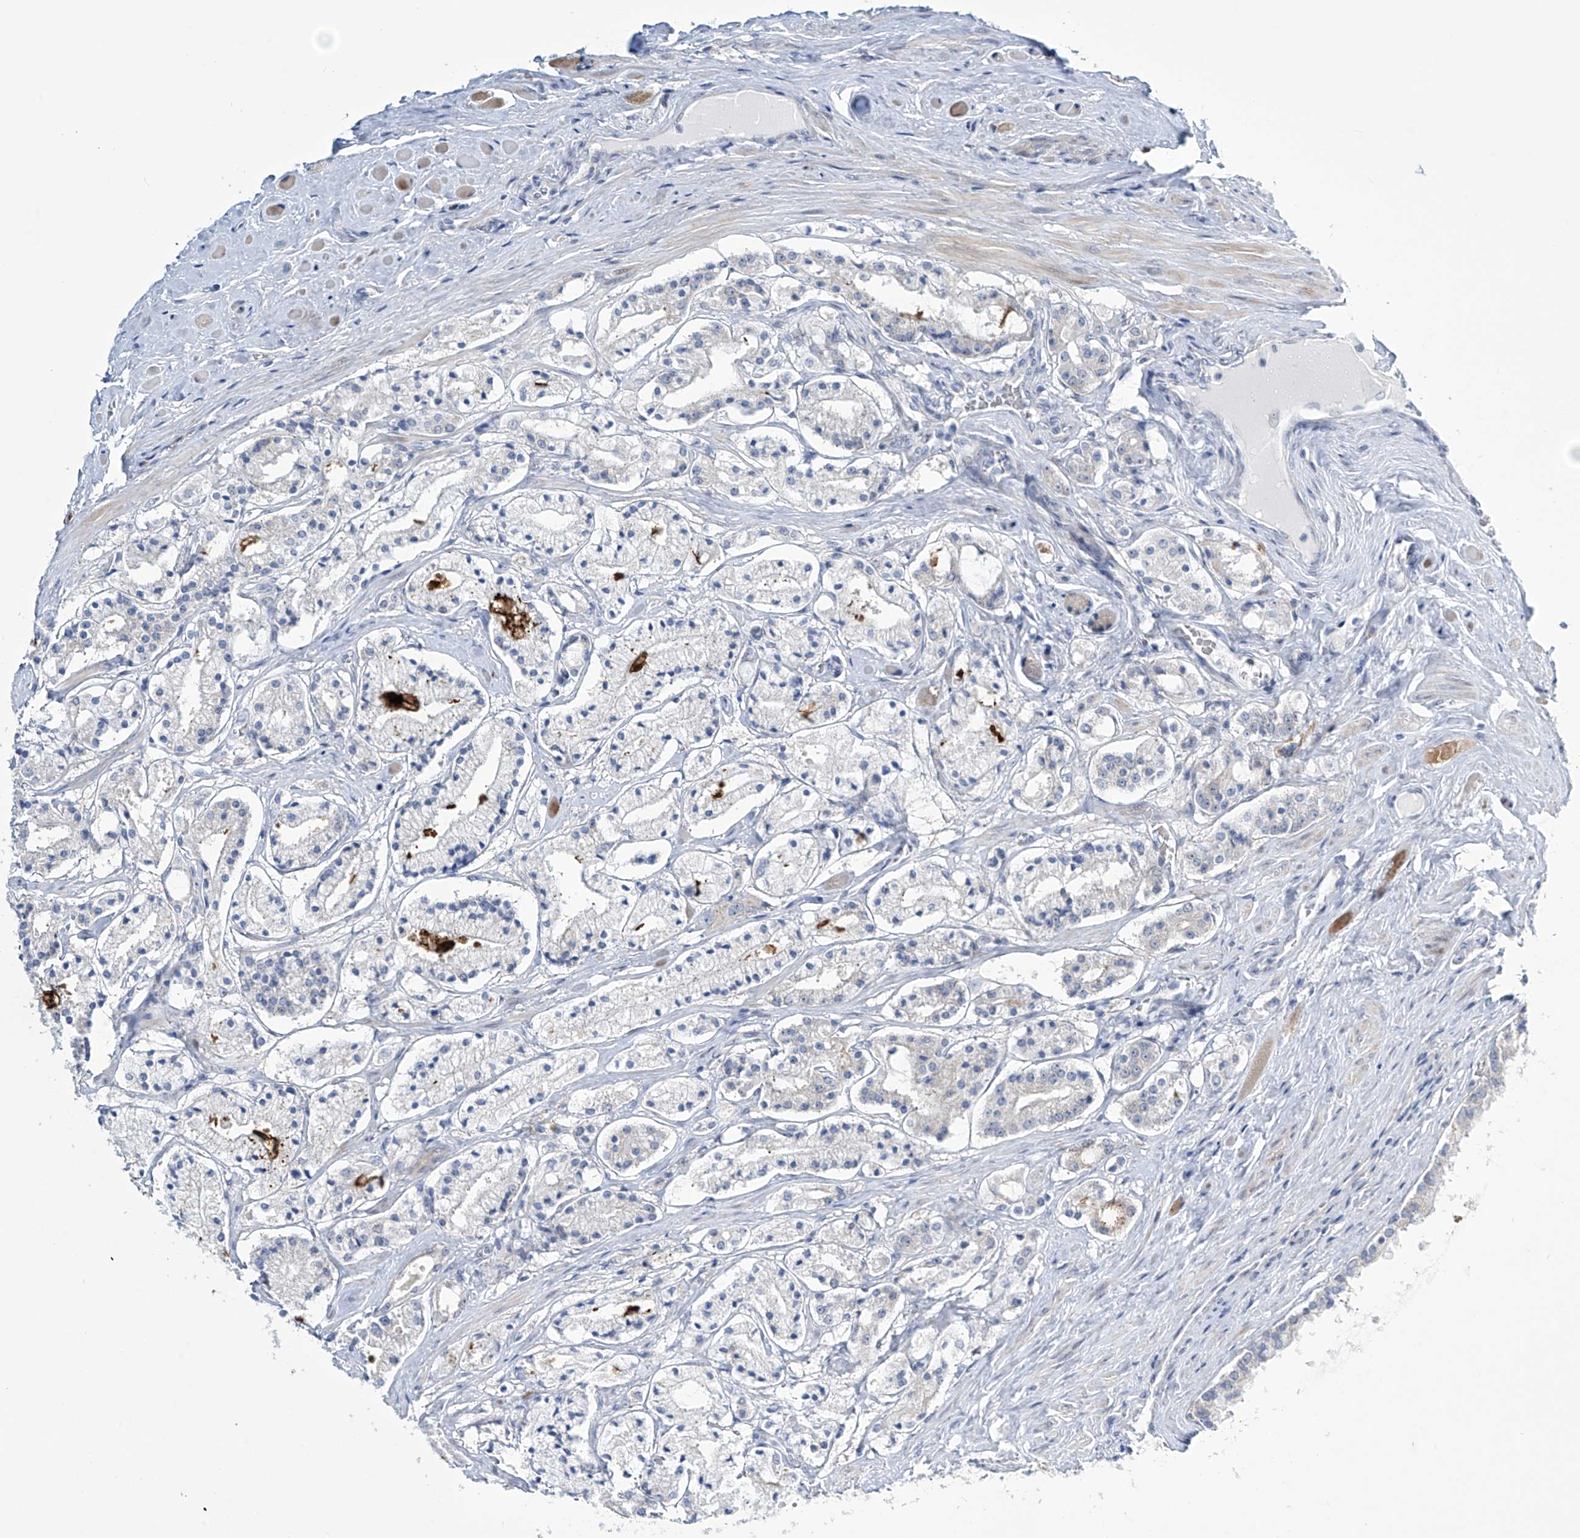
{"staining": {"intensity": "negative", "quantity": "none", "location": "none"}, "tissue": "prostate cancer", "cell_type": "Tumor cells", "image_type": "cancer", "snomed": [{"axis": "morphology", "description": "Adenocarcinoma, High grade"}, {"axis": "topography", "description": "Prostate"}], "caption": "High-grade adenocarcinoma (prostate) was stained to show a protein in brown. There is no significant staining in tumor cells.", "gene": "TRIM60", "patient": {"sex": "male", "age": 64}}